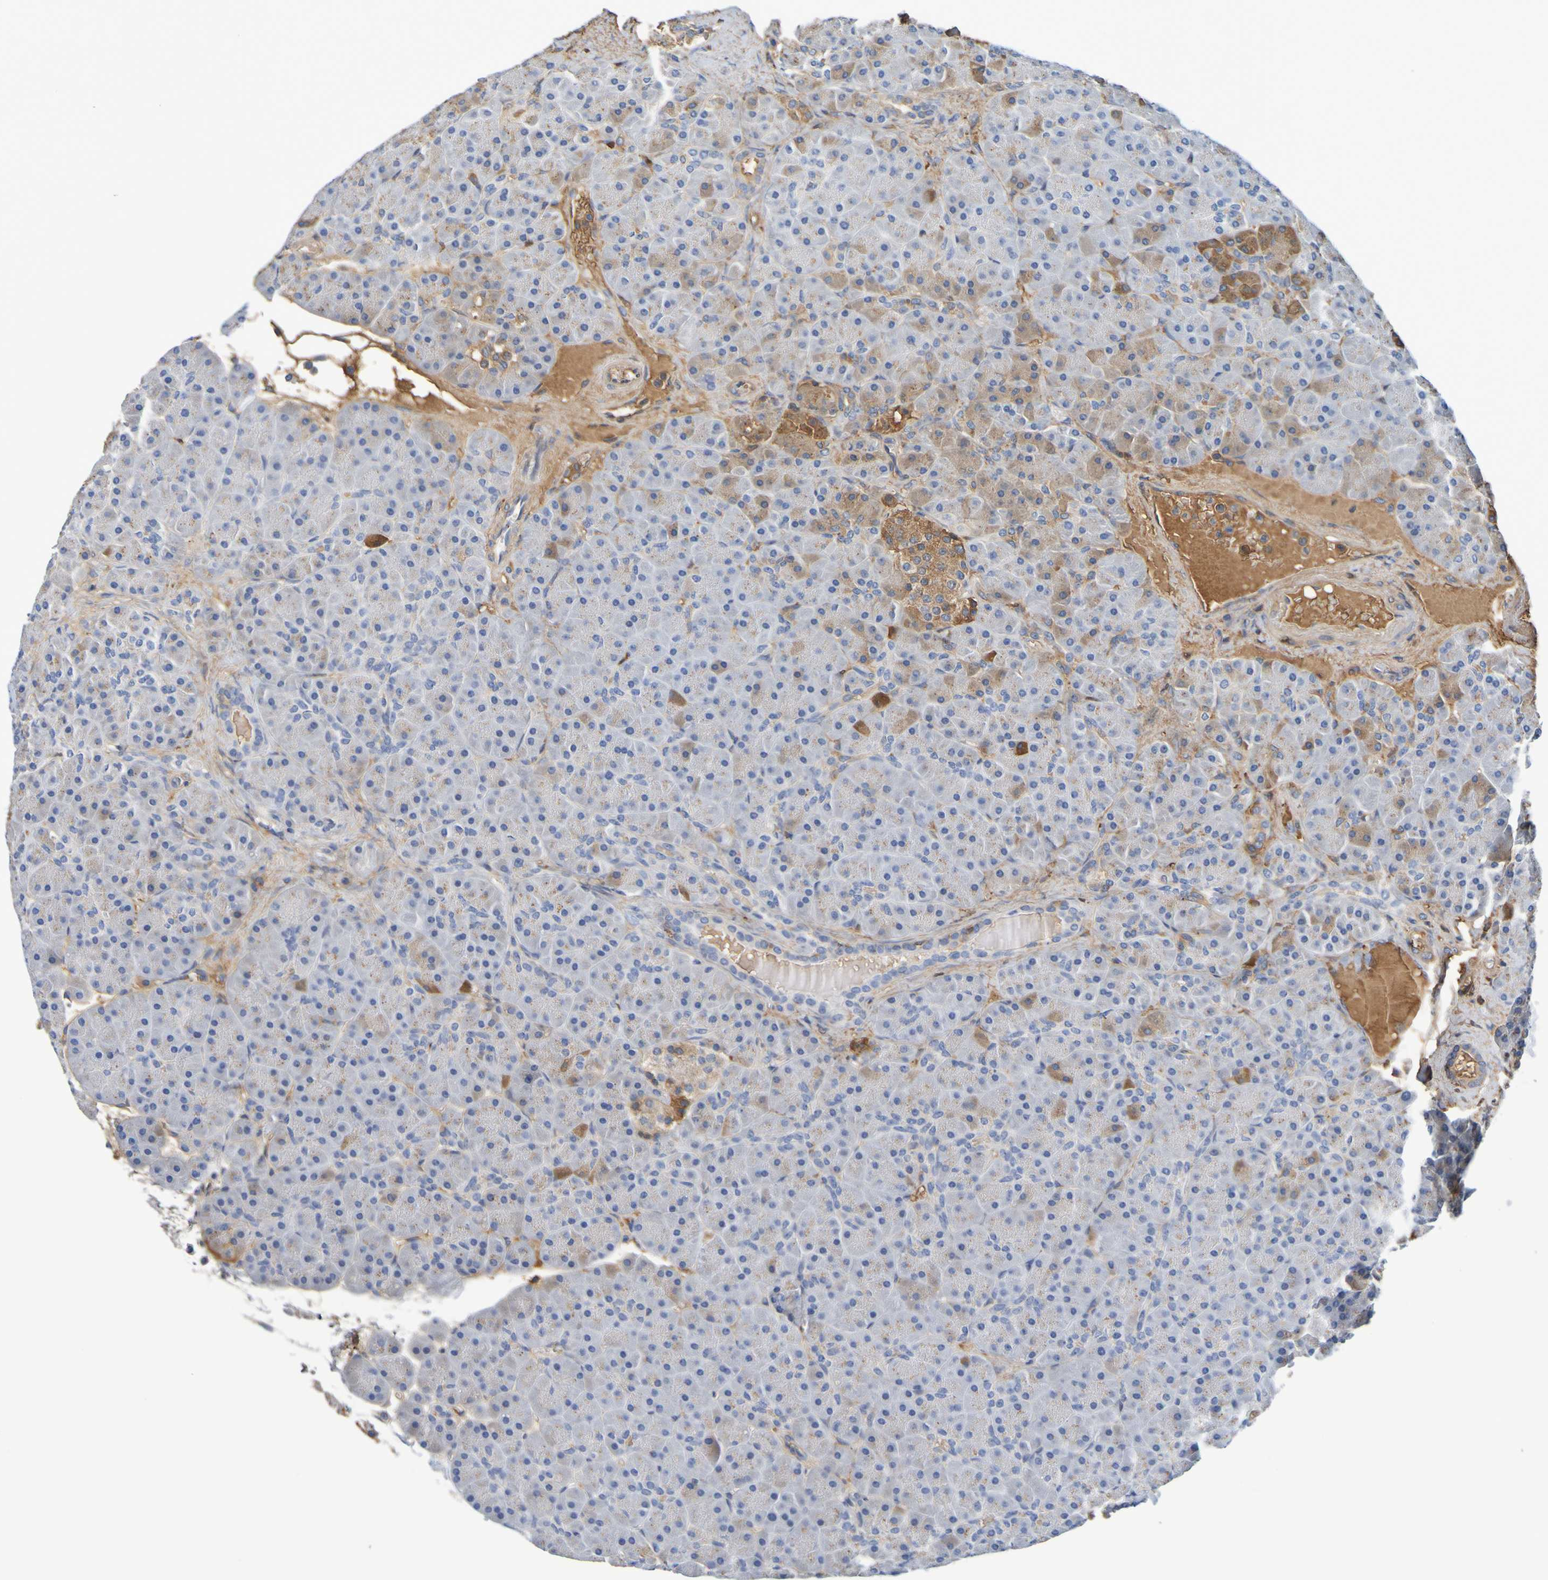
{"staining": {"intensity": "moderate", "quantity": "<25%", "location": "cytoplasmic/membranous"}, "tissue": "pancreas", "cell_type": "Exocrine glandular cells", "image_type": "normal", "snomed": [{"axis": "morphology", "description": "Normal tissue, NOS"}, {"axis": "topography", "description": "Pancreas"}], "caption": "This photomicrograph displays benign pancreas stained with immunohistochemistry (IHC) to label a protein in brown. The cytoplasmic/membranous of exocrine glandular cells show moderate positivity for the protein. Nuclei are counter-stained blue.", "gene": "GAB3", "patient": {"sex": "male", "age": 66}}